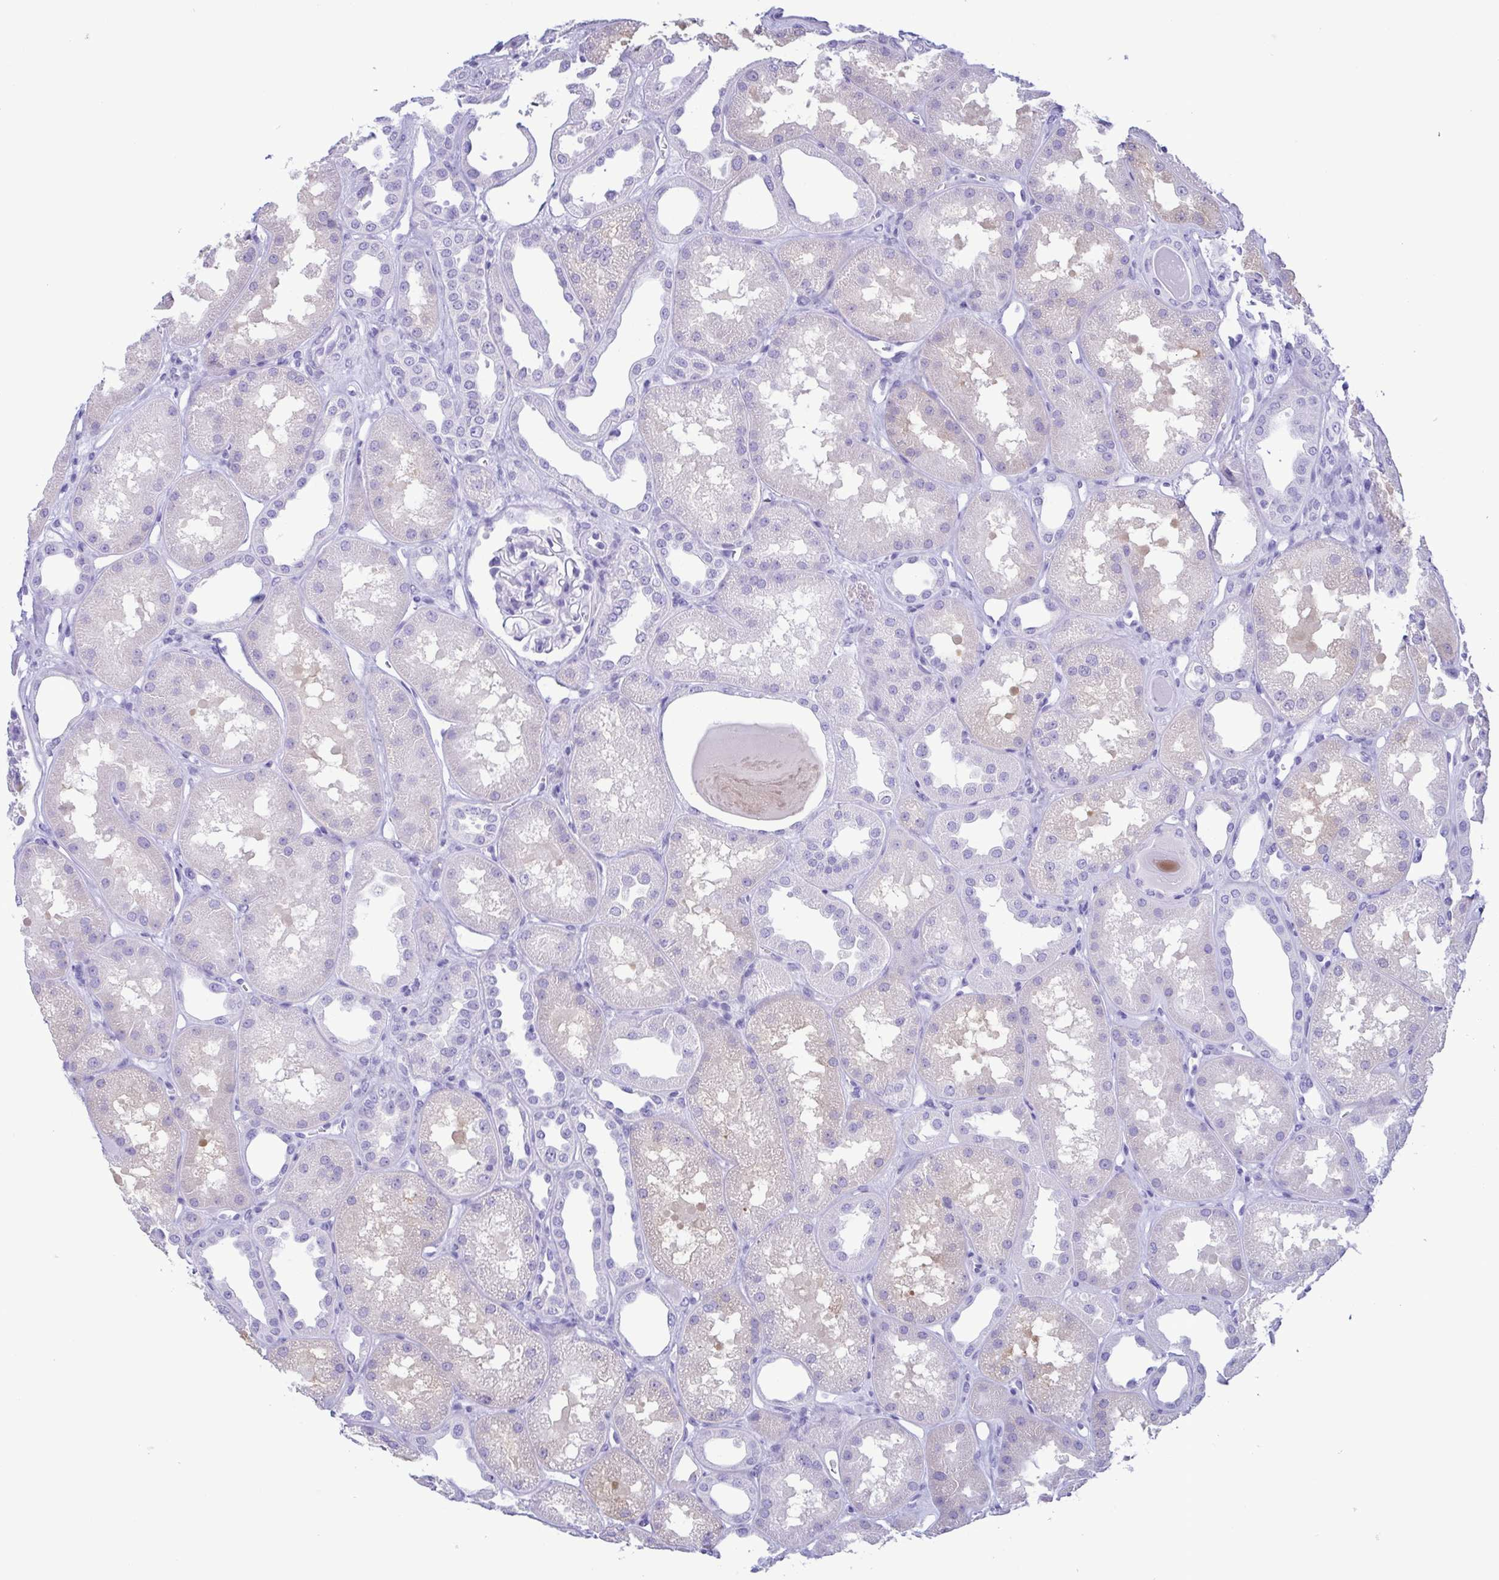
{"staining": {"intensity": "negative", "quantity": "none", "location": "none"}, "tissue": "kidney", "cell_type": "Cells in glomeruli", "image_type": "normal", "snomed": [{"axis": "morphology", "description": "Normal tissue, NOS"}, {"axis": "topography", "description": "Kidney"}], "caption": "This is an immunohistochemistry histopathology image of benign human kidney. There is no staining in cells in glomeruli.", "gene": "TSPY10", "patient": {"sex": "male", "age": 61}}